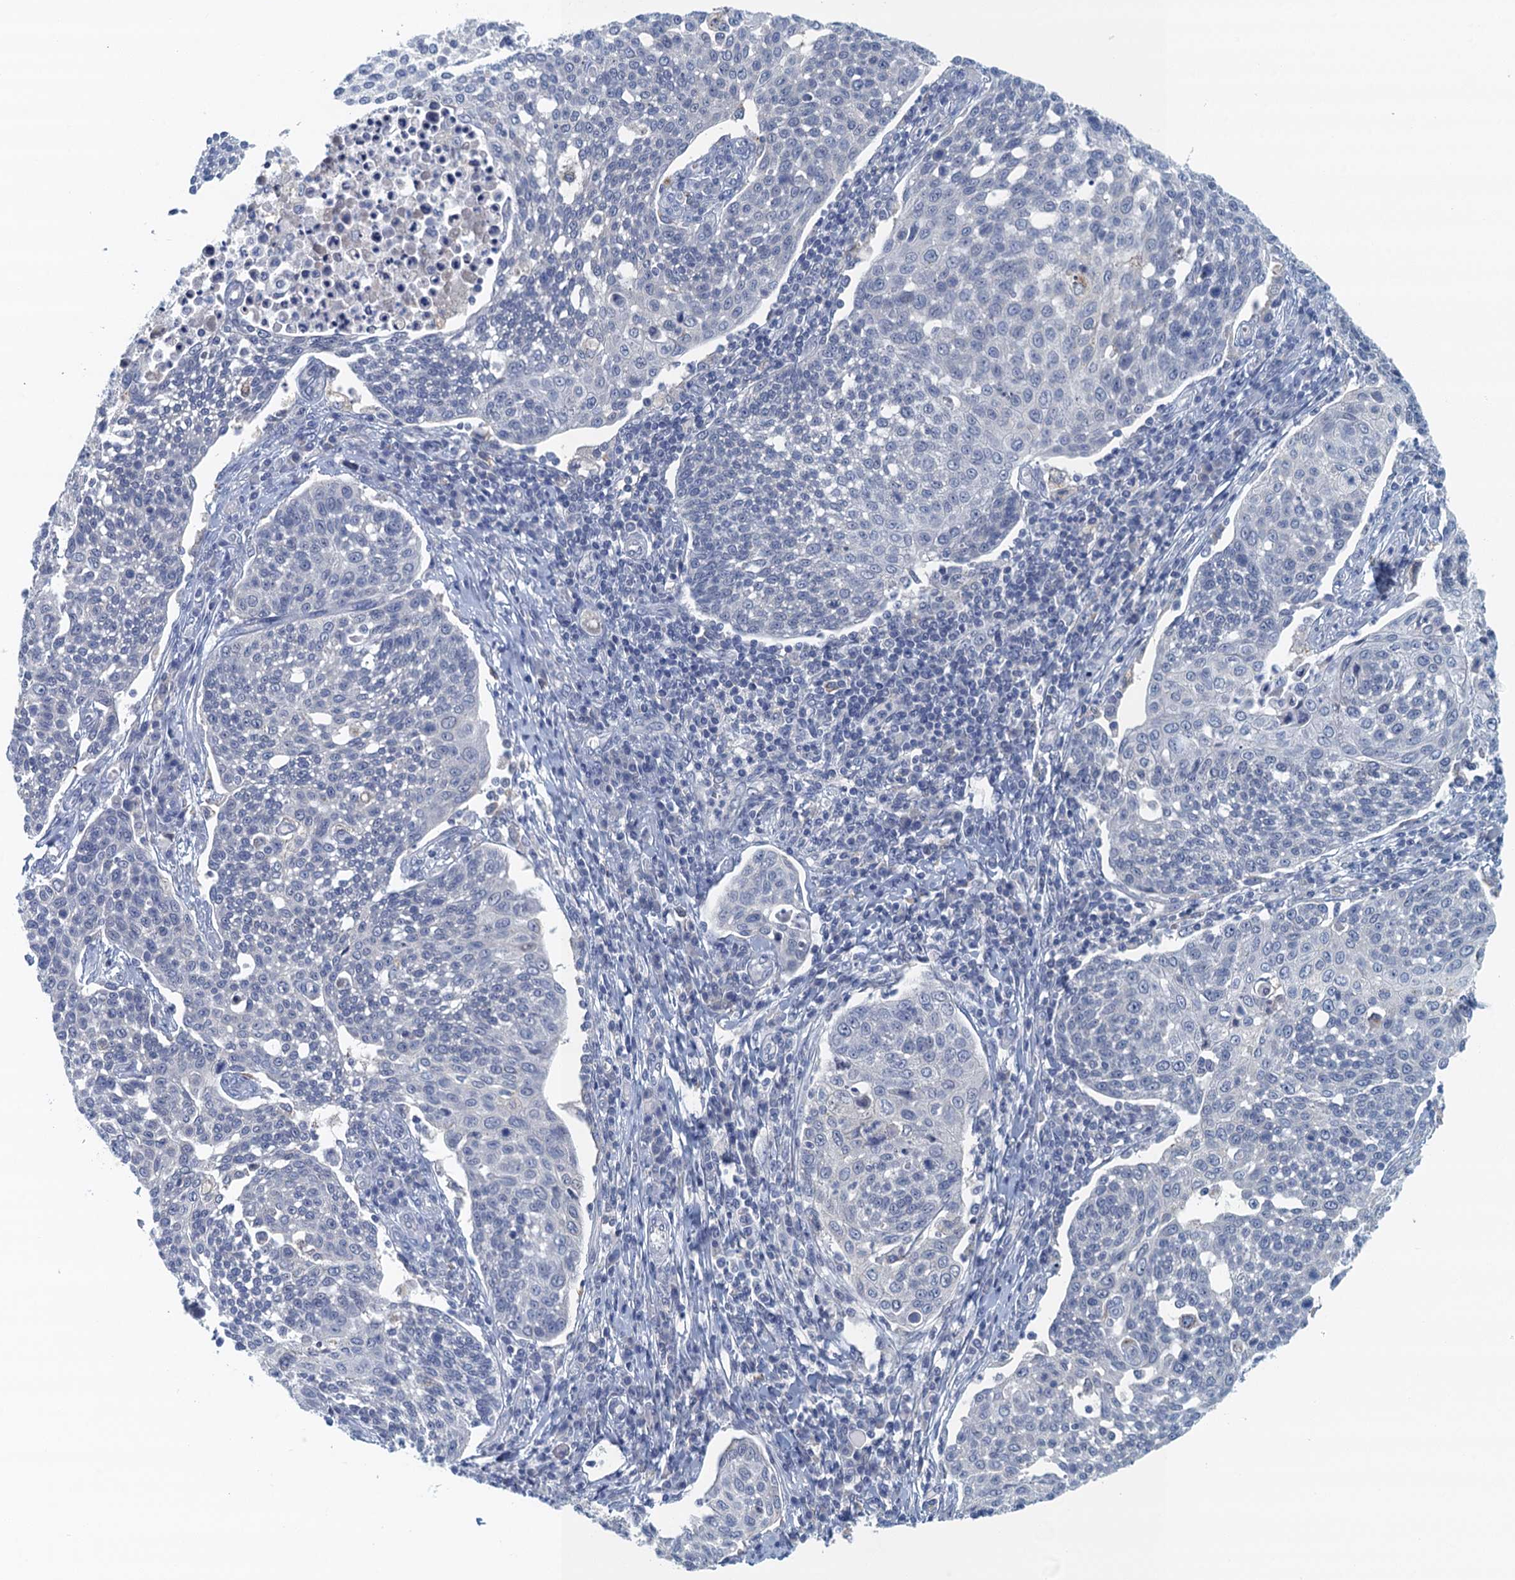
{"staining": {"intensity": "negative", "quantity": "none", "location": "none"}, "tissue": "cervical cancer", "cell_type": "Tumor cells", "image_type": "cancer", "snomed": [{"axis": "morphology", "description": "Squamous cell carcinoma, NOS"}, {"axis": "topography", "description": "Cervix"}], "caption": "This histopathology image is of cervical cancer (squamous cell carcinoma) stained with IHC to label a protein in brown with the nuclei are counter-stained blue. There is no expression in tumor cells. (Stains: DAB (3,3'-diaminobenzidine) immunohistochemistry with hematoxylin counter stain, Microscopy: brightfield microscopy at high magnification).", "gene": "NUBP2", "patient": {"sex": "female", "age": 34}}